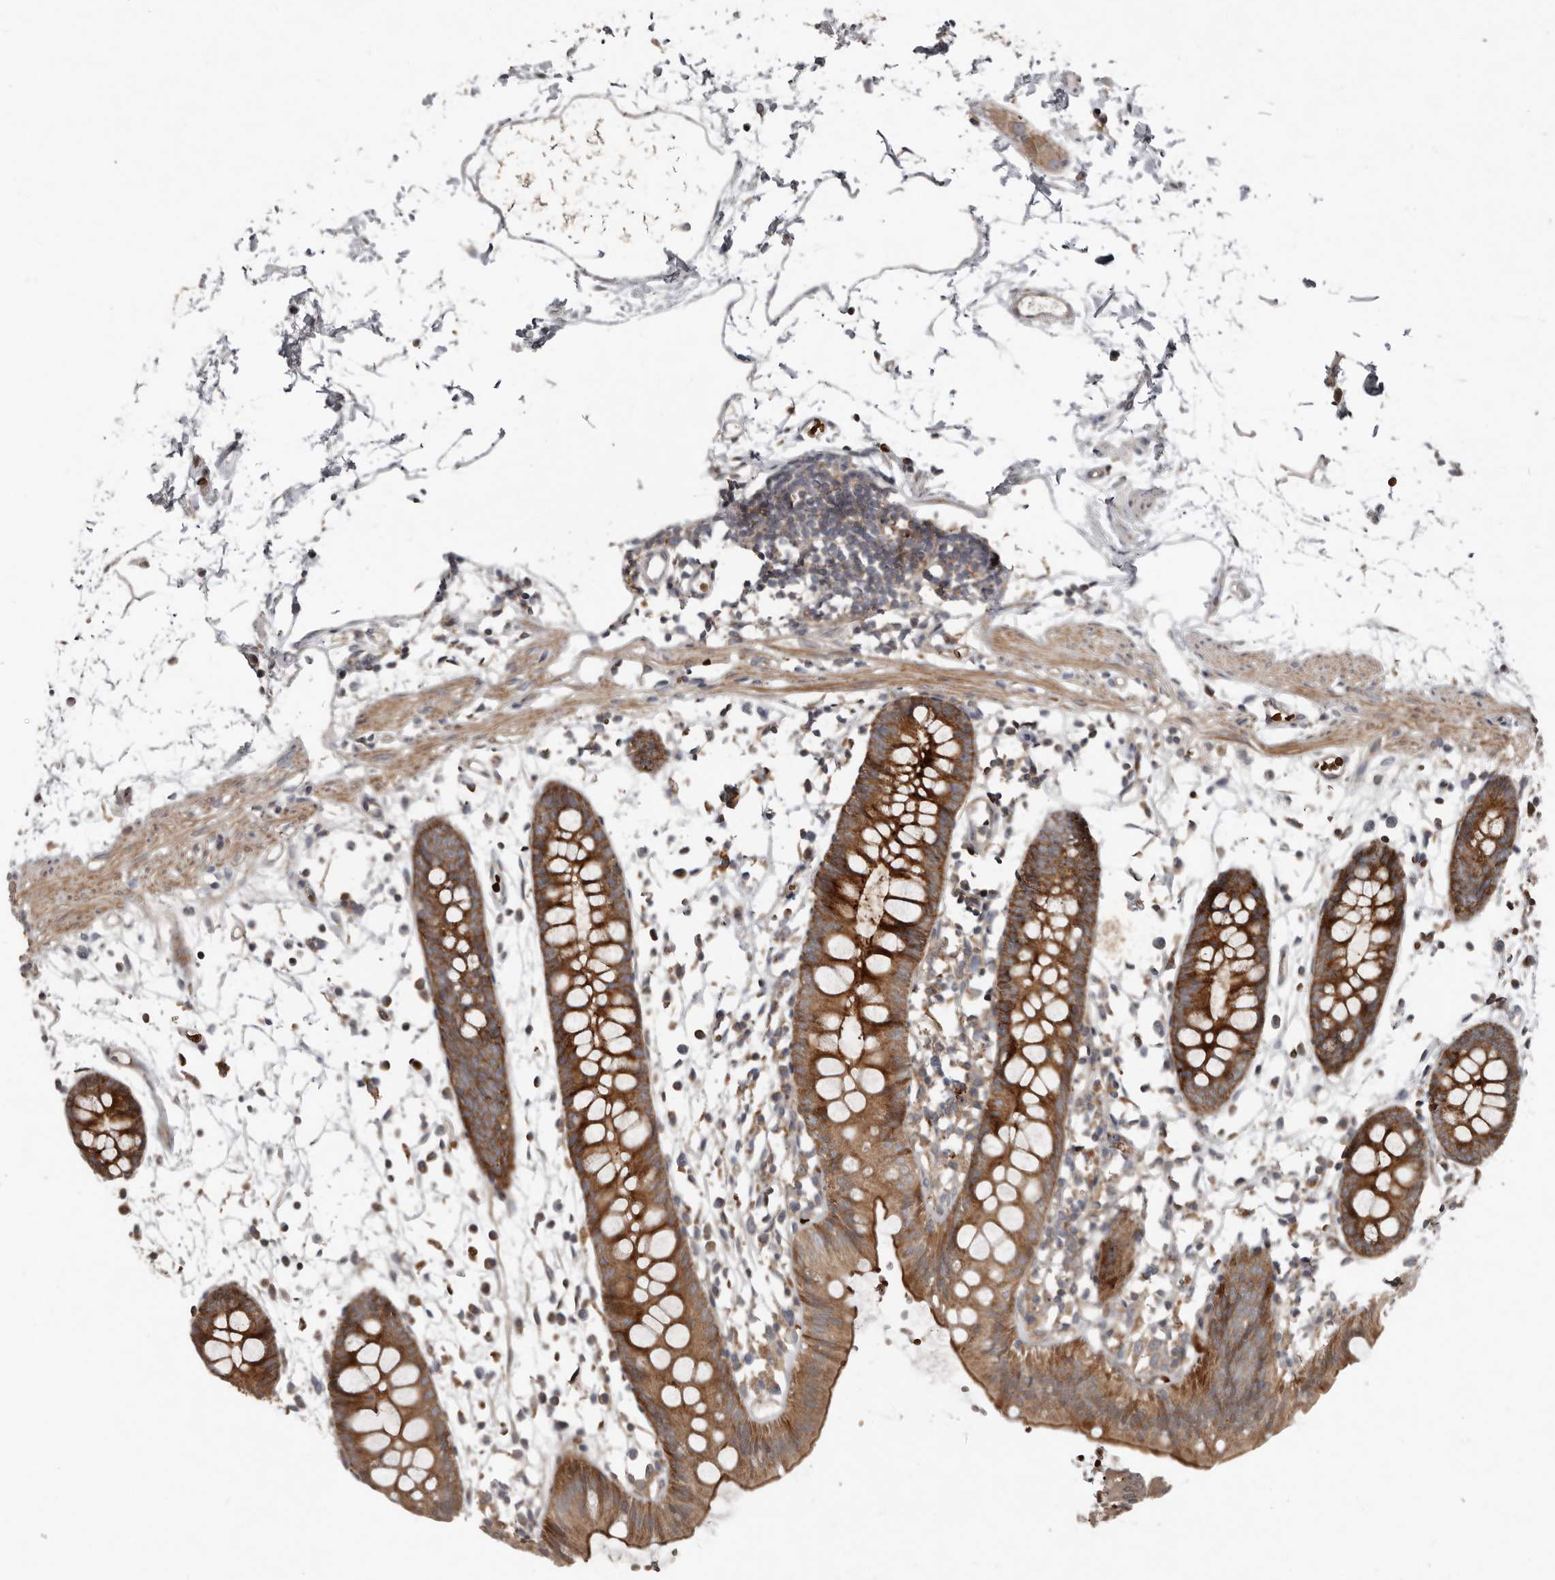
{"staining": {"intensity": "weak", "quantity": "25%-75%", "location": "cytoplasmic/membranous"}, "tissue": "colon", "cell_type": "Endothelial cells", "image_type": "normal", "snomed": [{"axis": "morphology", "description": "Normal tissue, NOS"}, {"axis": "topography", "description": "Colon"}], "caption": "This is a histology image of immunohistochemistry staining of unremarkable colon, which shows weak expression in the cytoplasmic/membranous of endothelial cells.", "gene": "FBXO31", "patient": {"sex": "male", "age": 56}}